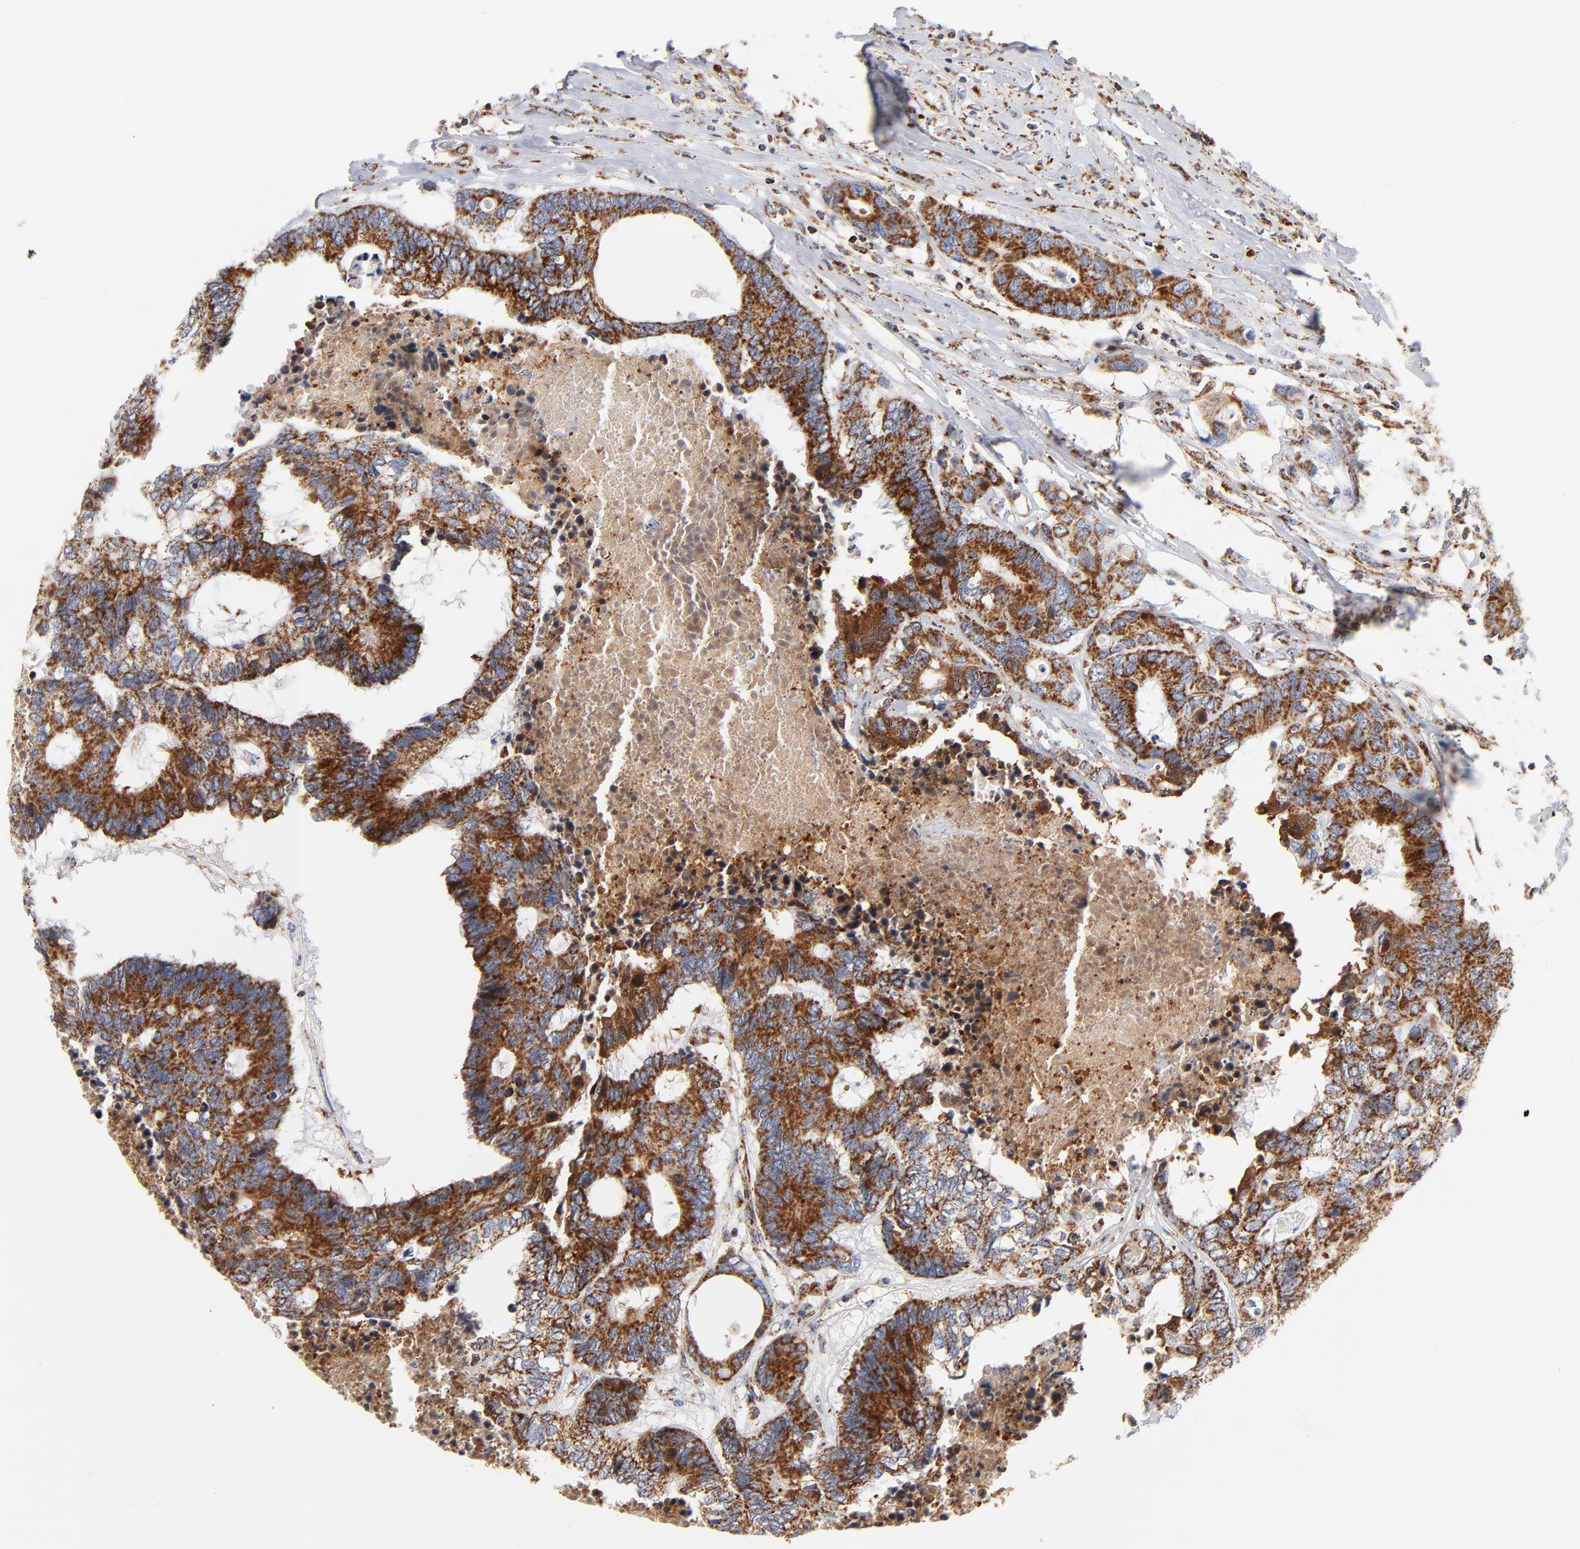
{"staining": {"intensity": "strong", "quantity": ">75%", "location": "cytoplasmic/membranous"}, "tissue": "colorectal cancer", "cell_type": "Tumor cells", "image_type": "cancer", "snomed": [{"axis": "morphology", "description": "Adenocarcinoma, NOS"}, {"axis": "topography", "description": "Rectum"}], "caption": "A histopathology image showing strong cytoplasmic/membranous positivity in approximately >75% of tumor cells in adenocarcinoma (colorectal), as visualized by brown immunohistochemical staining.", "gene": "DIABLO", "patient": {"sex": "male", "age": 55}}